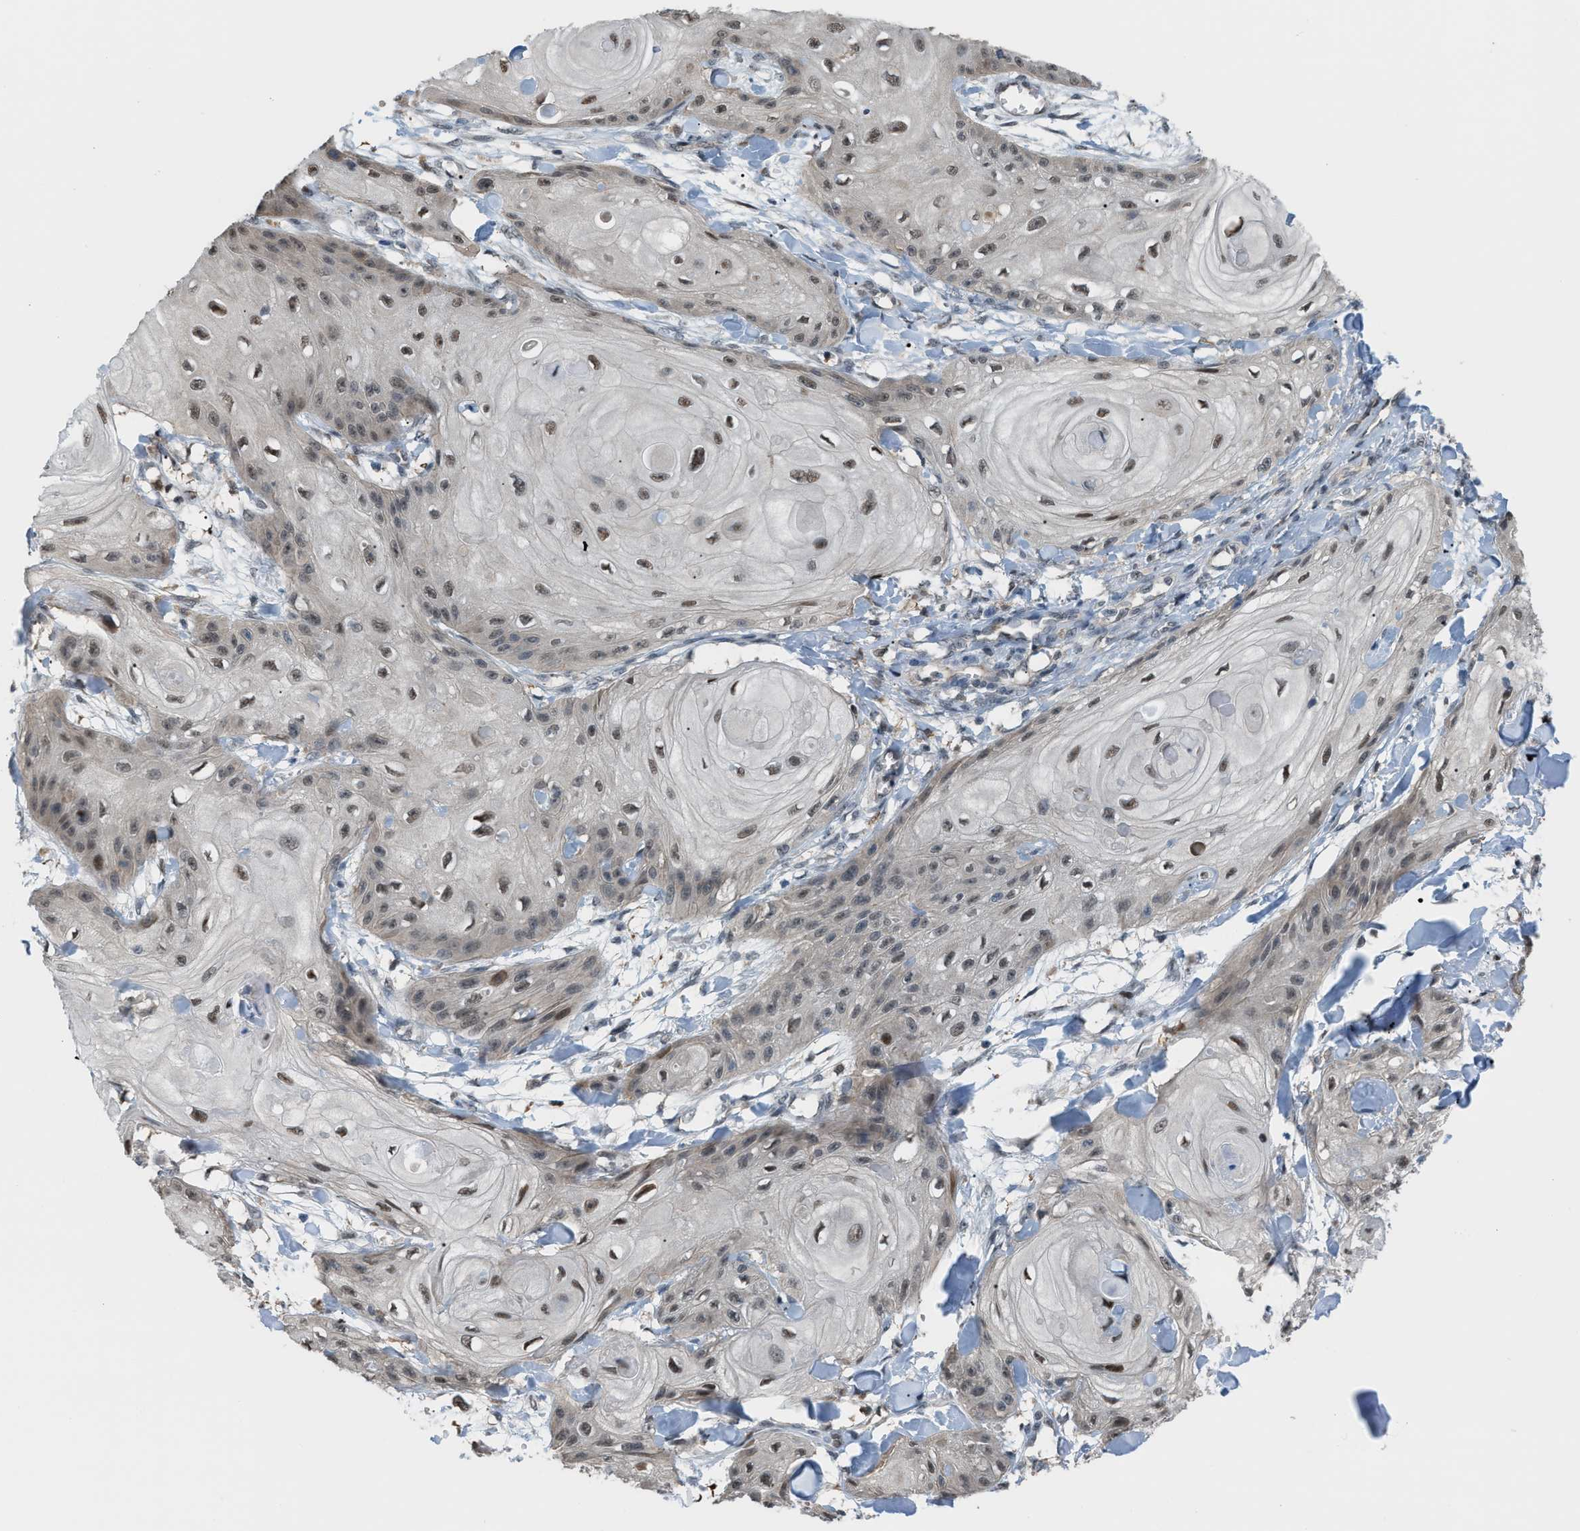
{"staining": {"intensity": "weak", "quantity": "25%-75%", "location": "nuclear"}, "tissue": "skin cancer", "cell_type": "Tumor cells", "image_type": "cancer", "snomed": [{"axis": "morphology", "description": "Squamous cell carcinoma, NOS"}, {"axis": "topography", "description": "Skin"}], "caption": "Skin squamous cell carcinoma was stained to show a protein in brown. There is low levels of weak nuclear staining in approximately 25%-75% of tumor cells. (IHC, brightfield microscopy, high magnification).", "gene": "RFFL", "patient": {"sex": "male", "age": 74}}